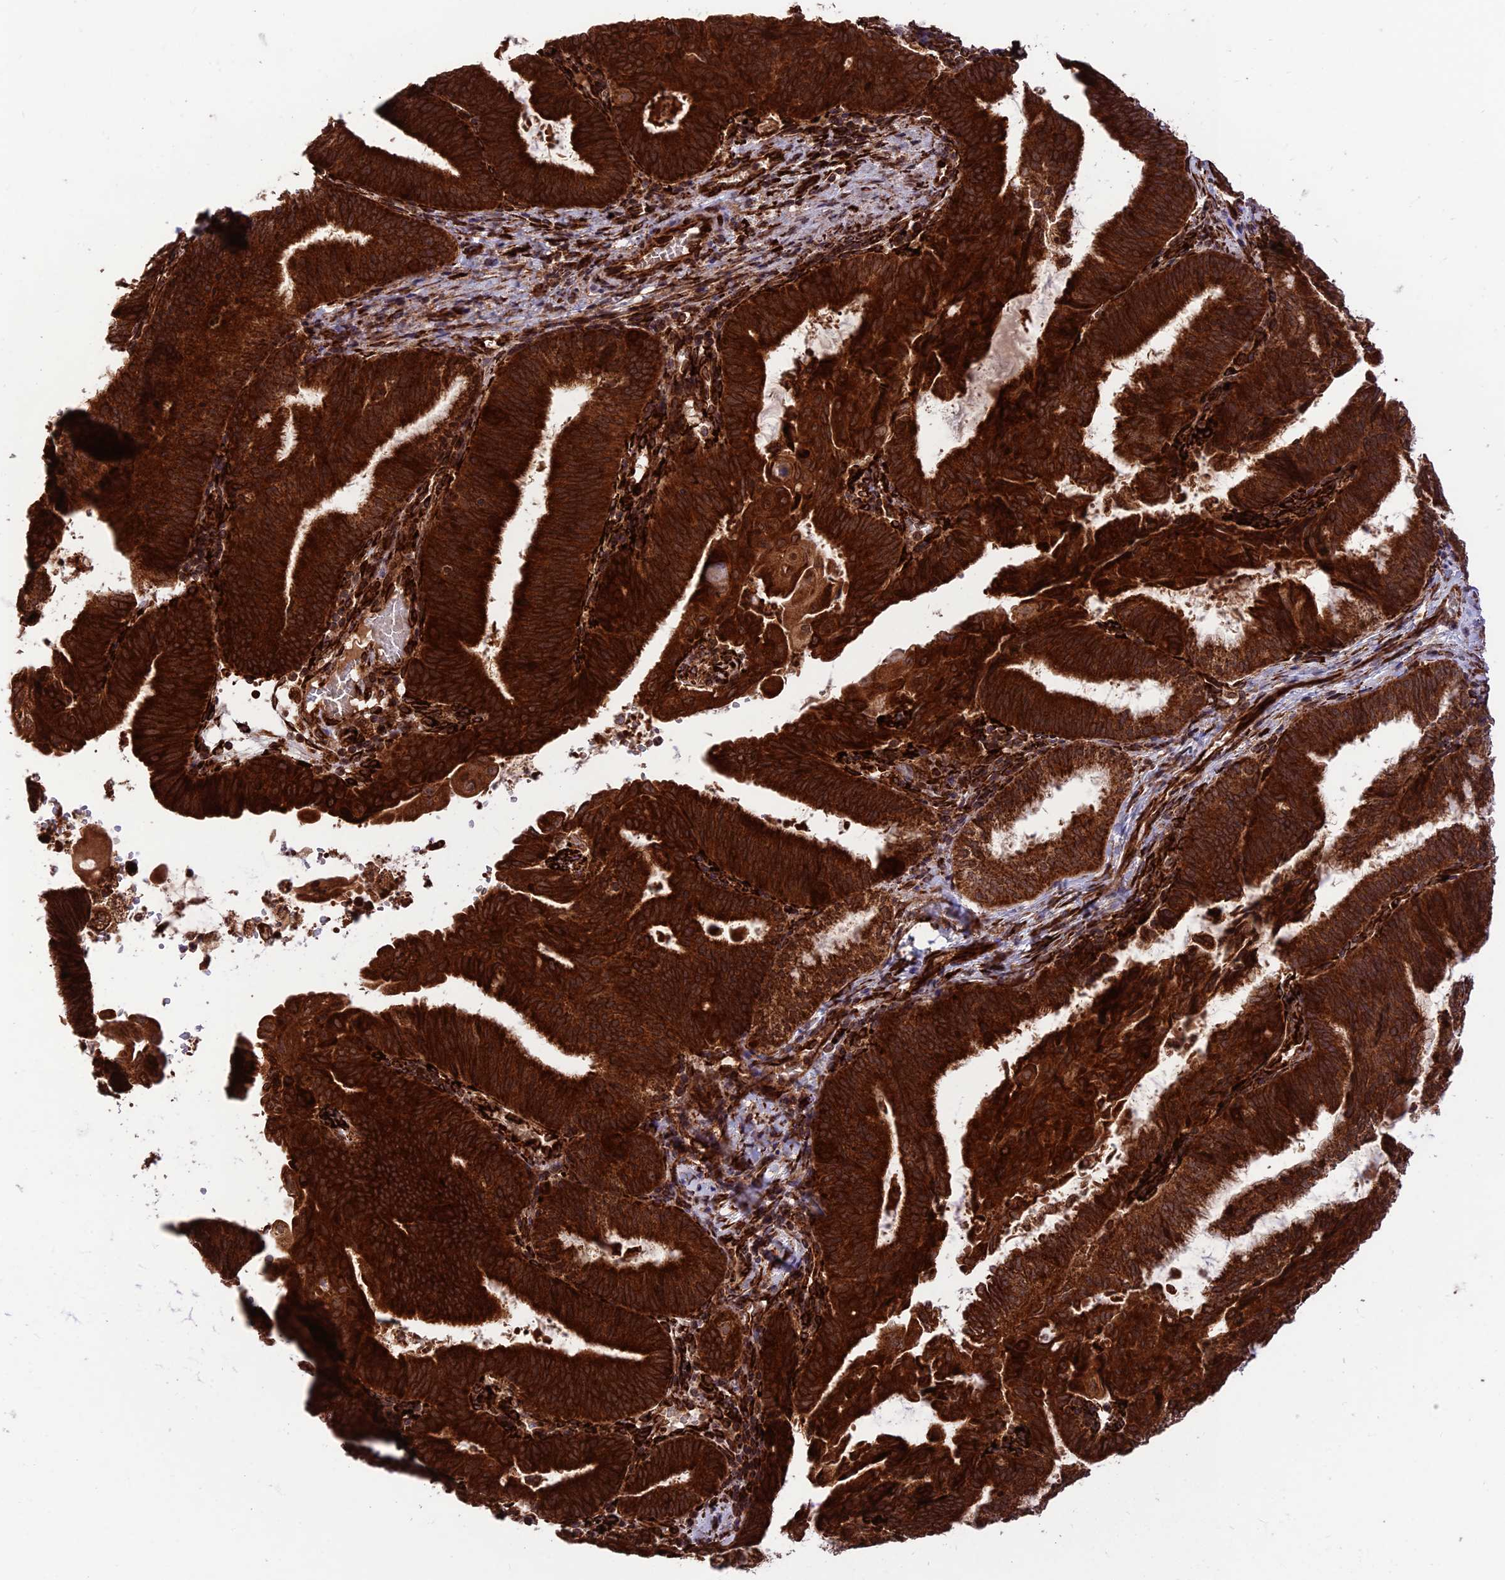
{"staining": {"intensity": "strong", "quantity": ">75%", "location": "cytoplasmic/membranous"}, "tissue": "endometrial cancer", "cell_type": "Tumor cells", "image_type": "cancer", "snomed": [{"axis": "morphology", "description": "Adenocarcinoma, NOS"}, {"axis": "topography", "description": "Endometrium"}], "caption": "Immunohistochemistry (IHC) histopathology image of neoplastic tissue: endometrial adenocarcinoma stained using immunohistochemistry (IHC) reveals high levels of strong protein expression localized specifically in the cytoplasmic/membranous of tumor cells, appearing as a cytoplasmic/membranous brown color.", "gene": "CRTAP", "patient": {"sex": "female", "age": 49}}